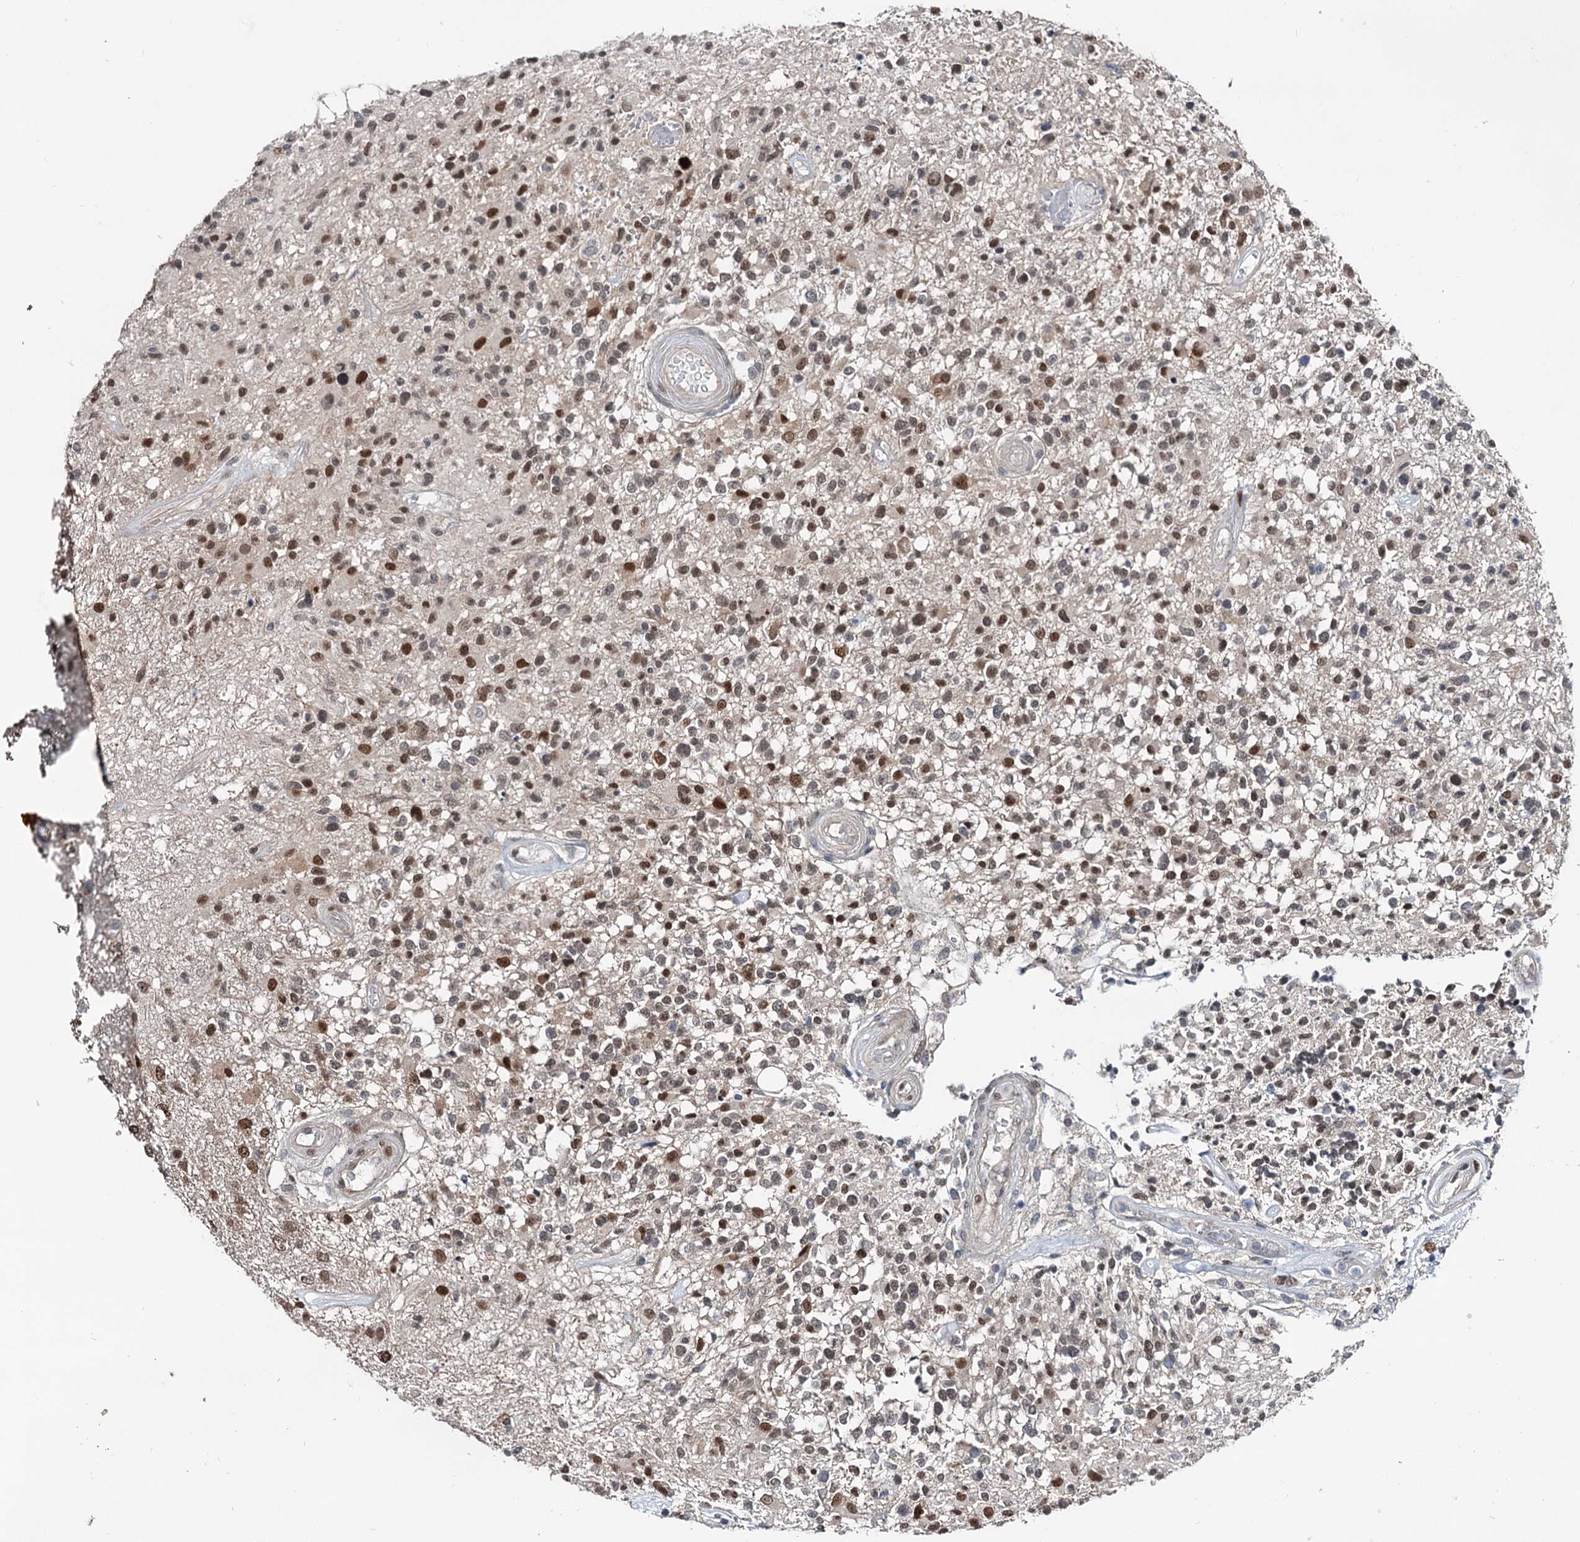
{"staining": {"intensity": "moderate", "quantity": ">75%", "location": "nuclear"}, "tissue": "glioma", "cell_type": "Tumor cells", "image_type": "cancer", "snomed": [{"axis": "morphology", "description": "Glioma, malignant, High grade"}, {"axis": "morphology", "description": "Glioblastoma, NOS"}, {"axis": "topography", "description": "Brain"}], "caption": "Moderate nuclear positivity is appreciated in about >75% of tumor cells in glioma.", "gene": "DCUN1D4", "patient": {"sex": "male", "age": 60}}